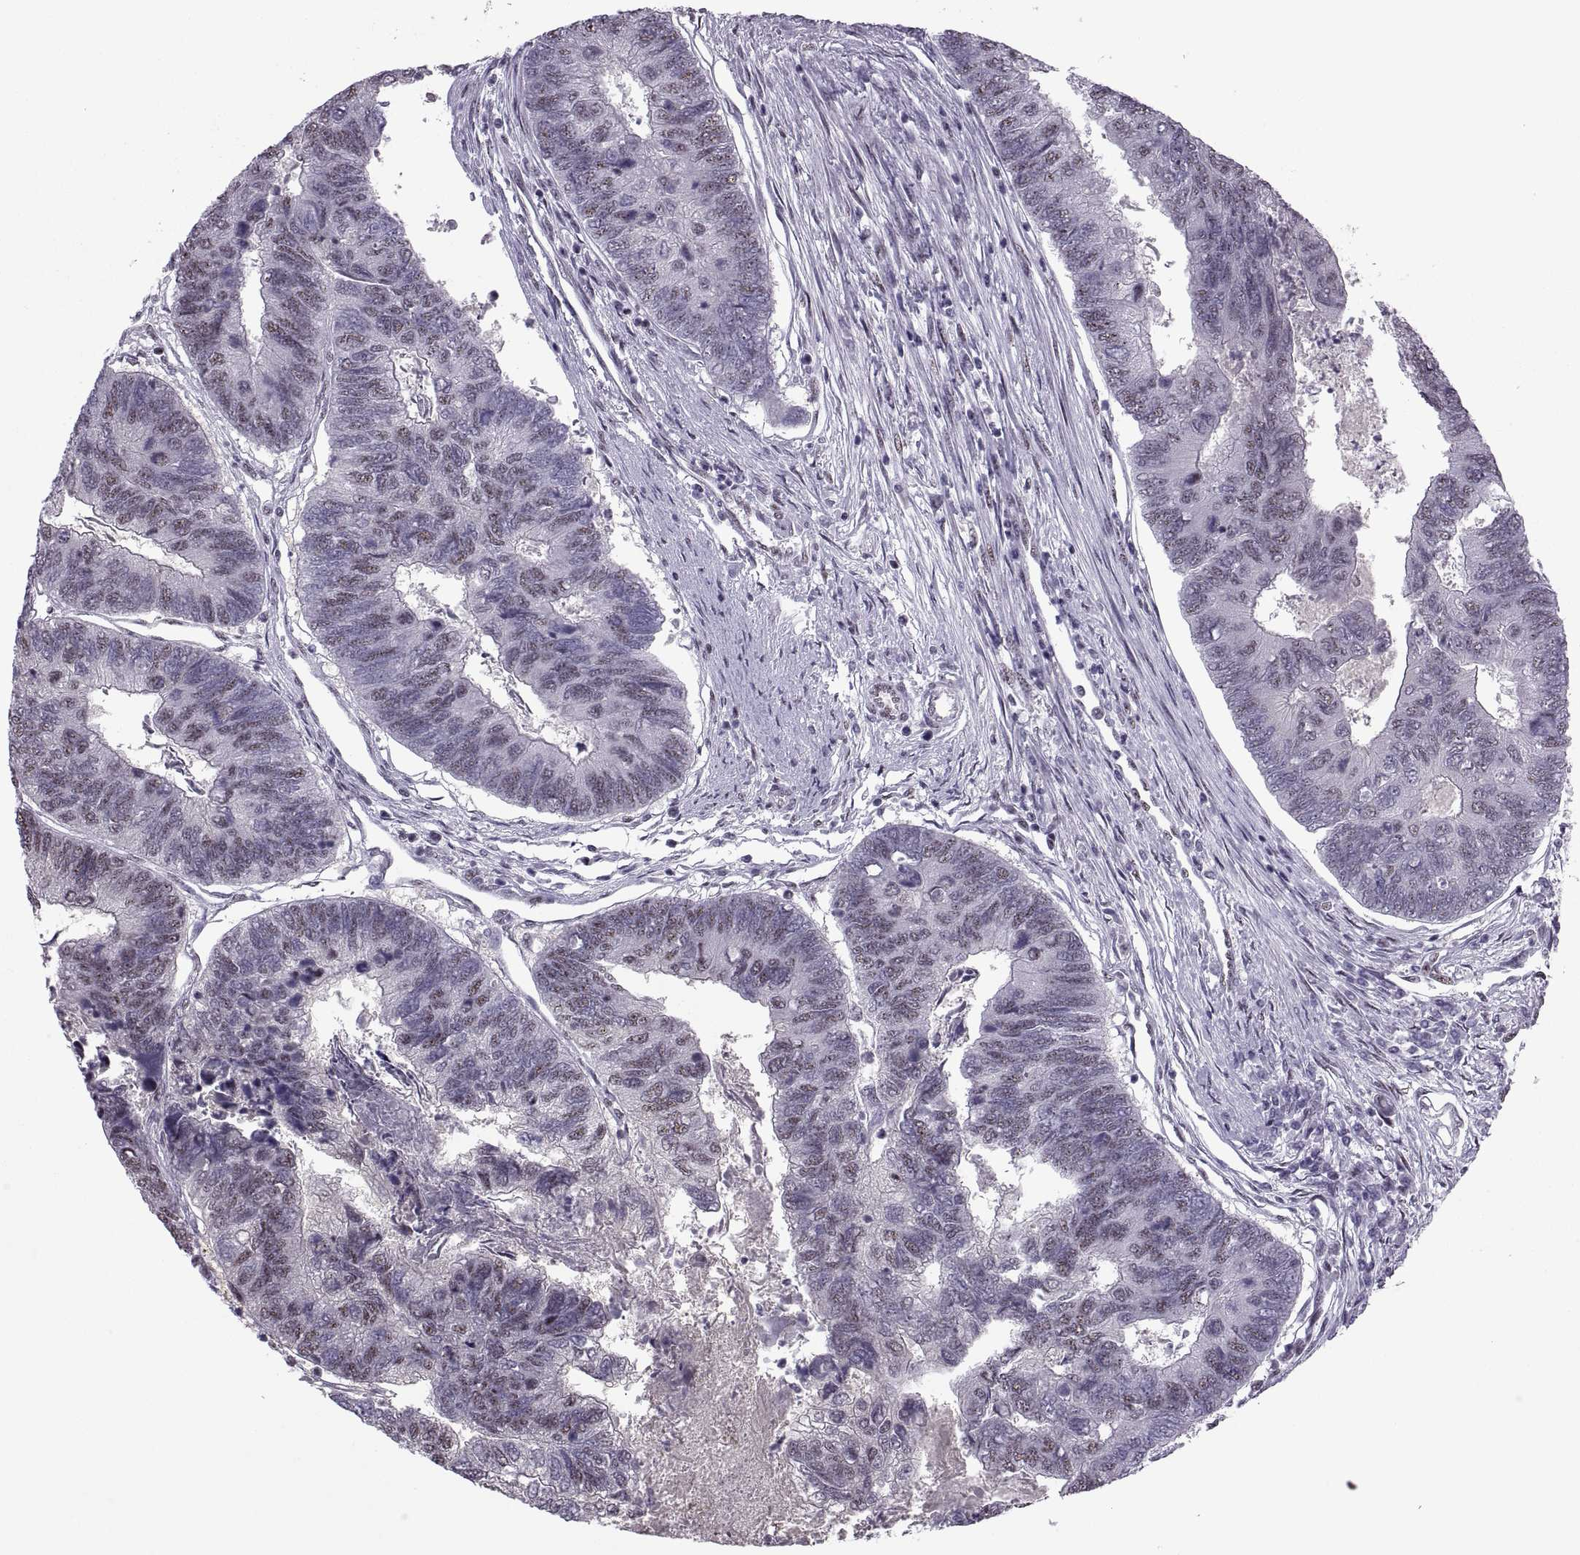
{"staining": {"intensity": "weak", "quantity": "25%-75%", "location": "nuclear"}, "tissue": "colorectal cancer", "cell_type": "Tumor cells", "image_type": "cancer", "snomed": [{"axis": "morphology", "description": "Adenocarcinoma, NOS"}, {"axis": "topography", "description": "Colon"}], "caption": "Colorectal cancer stained with a protein marker displays weak staining in tumor cells.", "gene": "MAGEA4", "patient": {"sex": "female", "age": 67}}